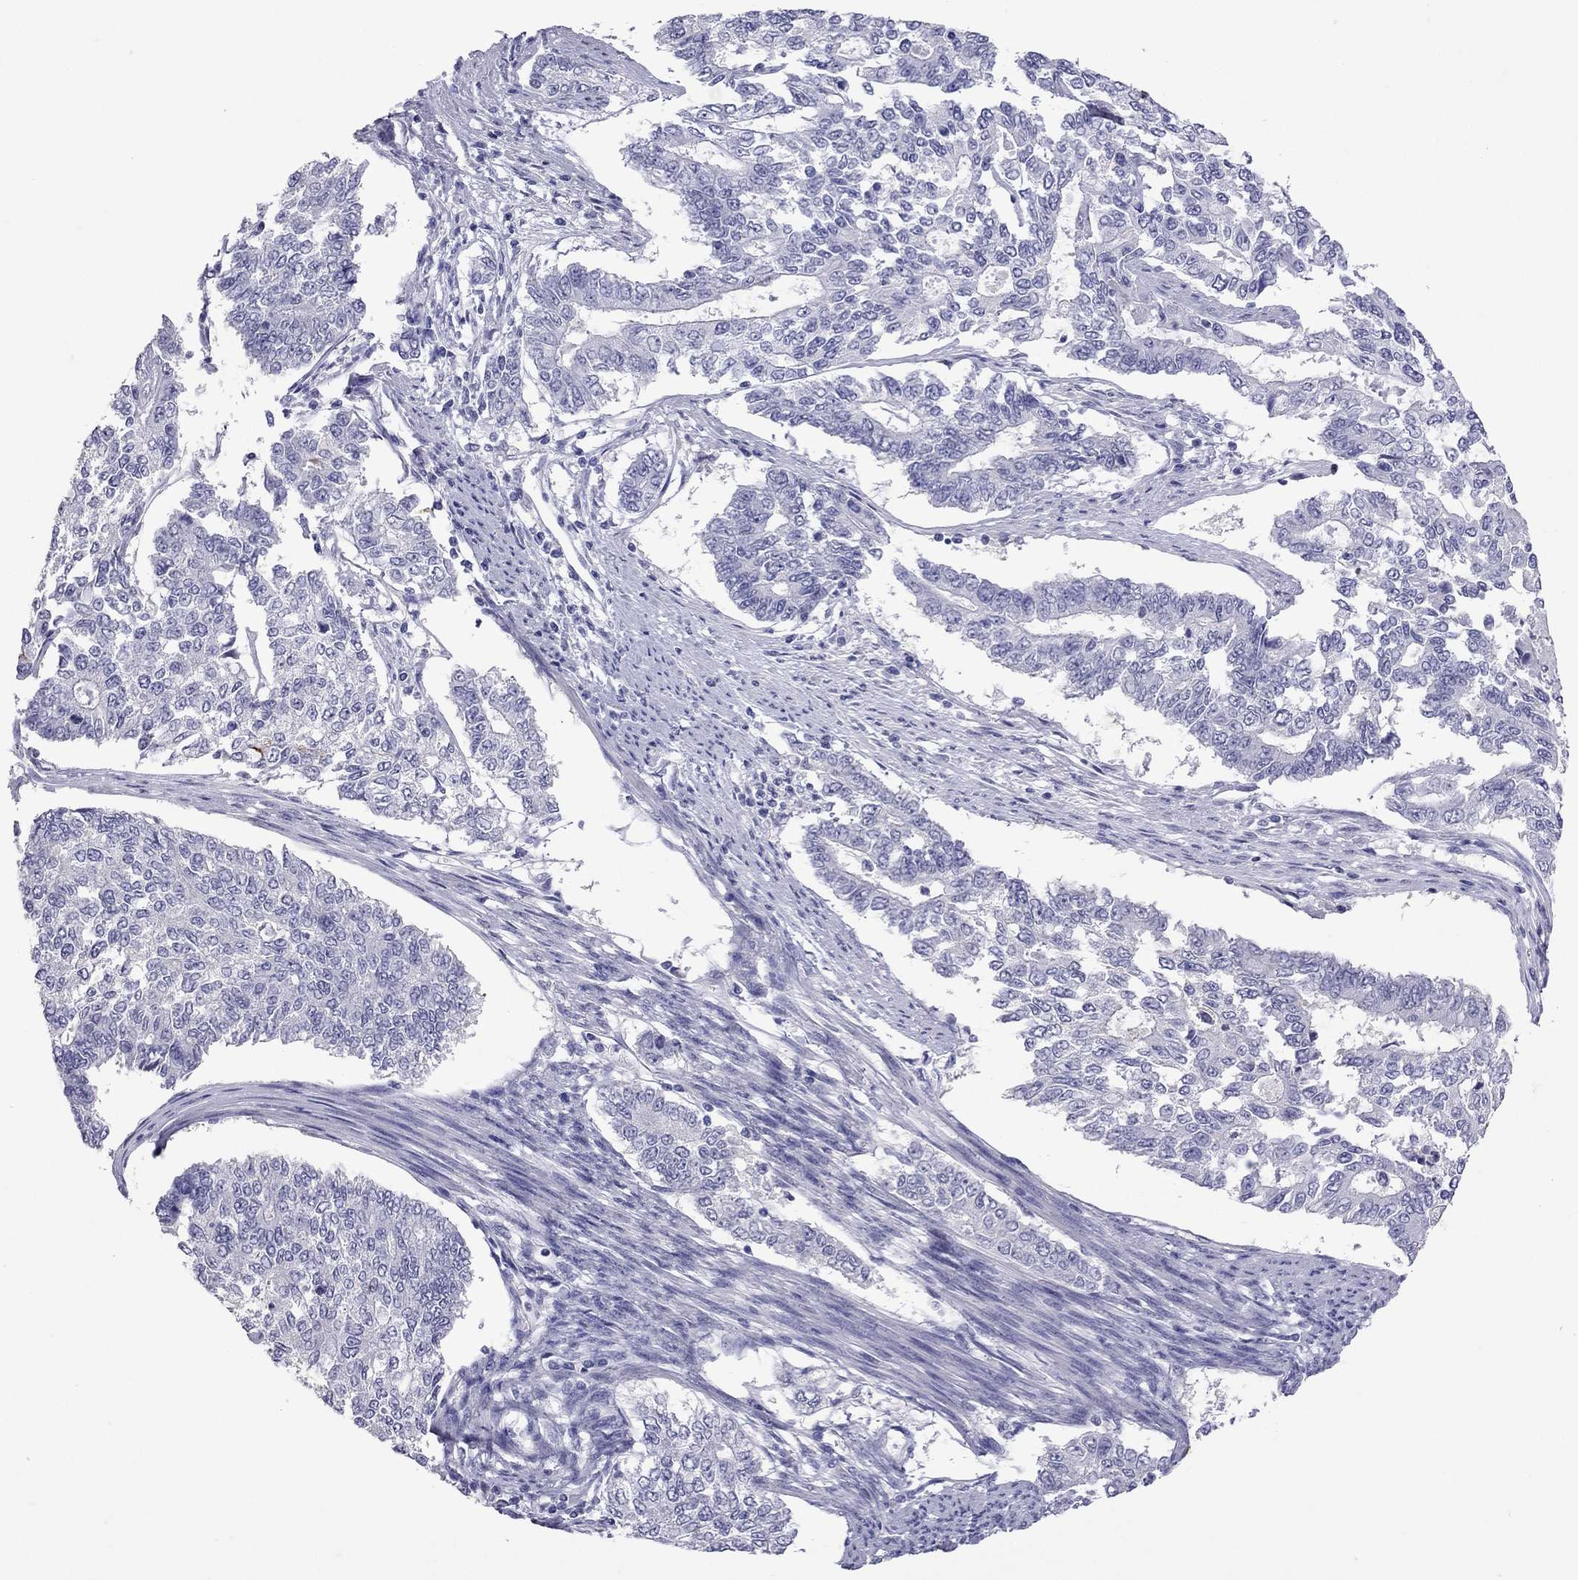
{"staining": {"intensity": "negative", "quantity": "none", "location": "none"}, "tissue": "endometrial cancer", "cell_type": "Tumor cells", "image_type": "cancer", "snomed": [{"axis": "morphology", "description": "Adenocarcinoma, NOS"}, {"axis": "topography", "description": "Uterus"}], "caption": "The image demonstrates no staining of tumor cells in endometrial adenocarcinoma.", "gene": "MUC16", "patient": {"sex": "female", "age": 59}}